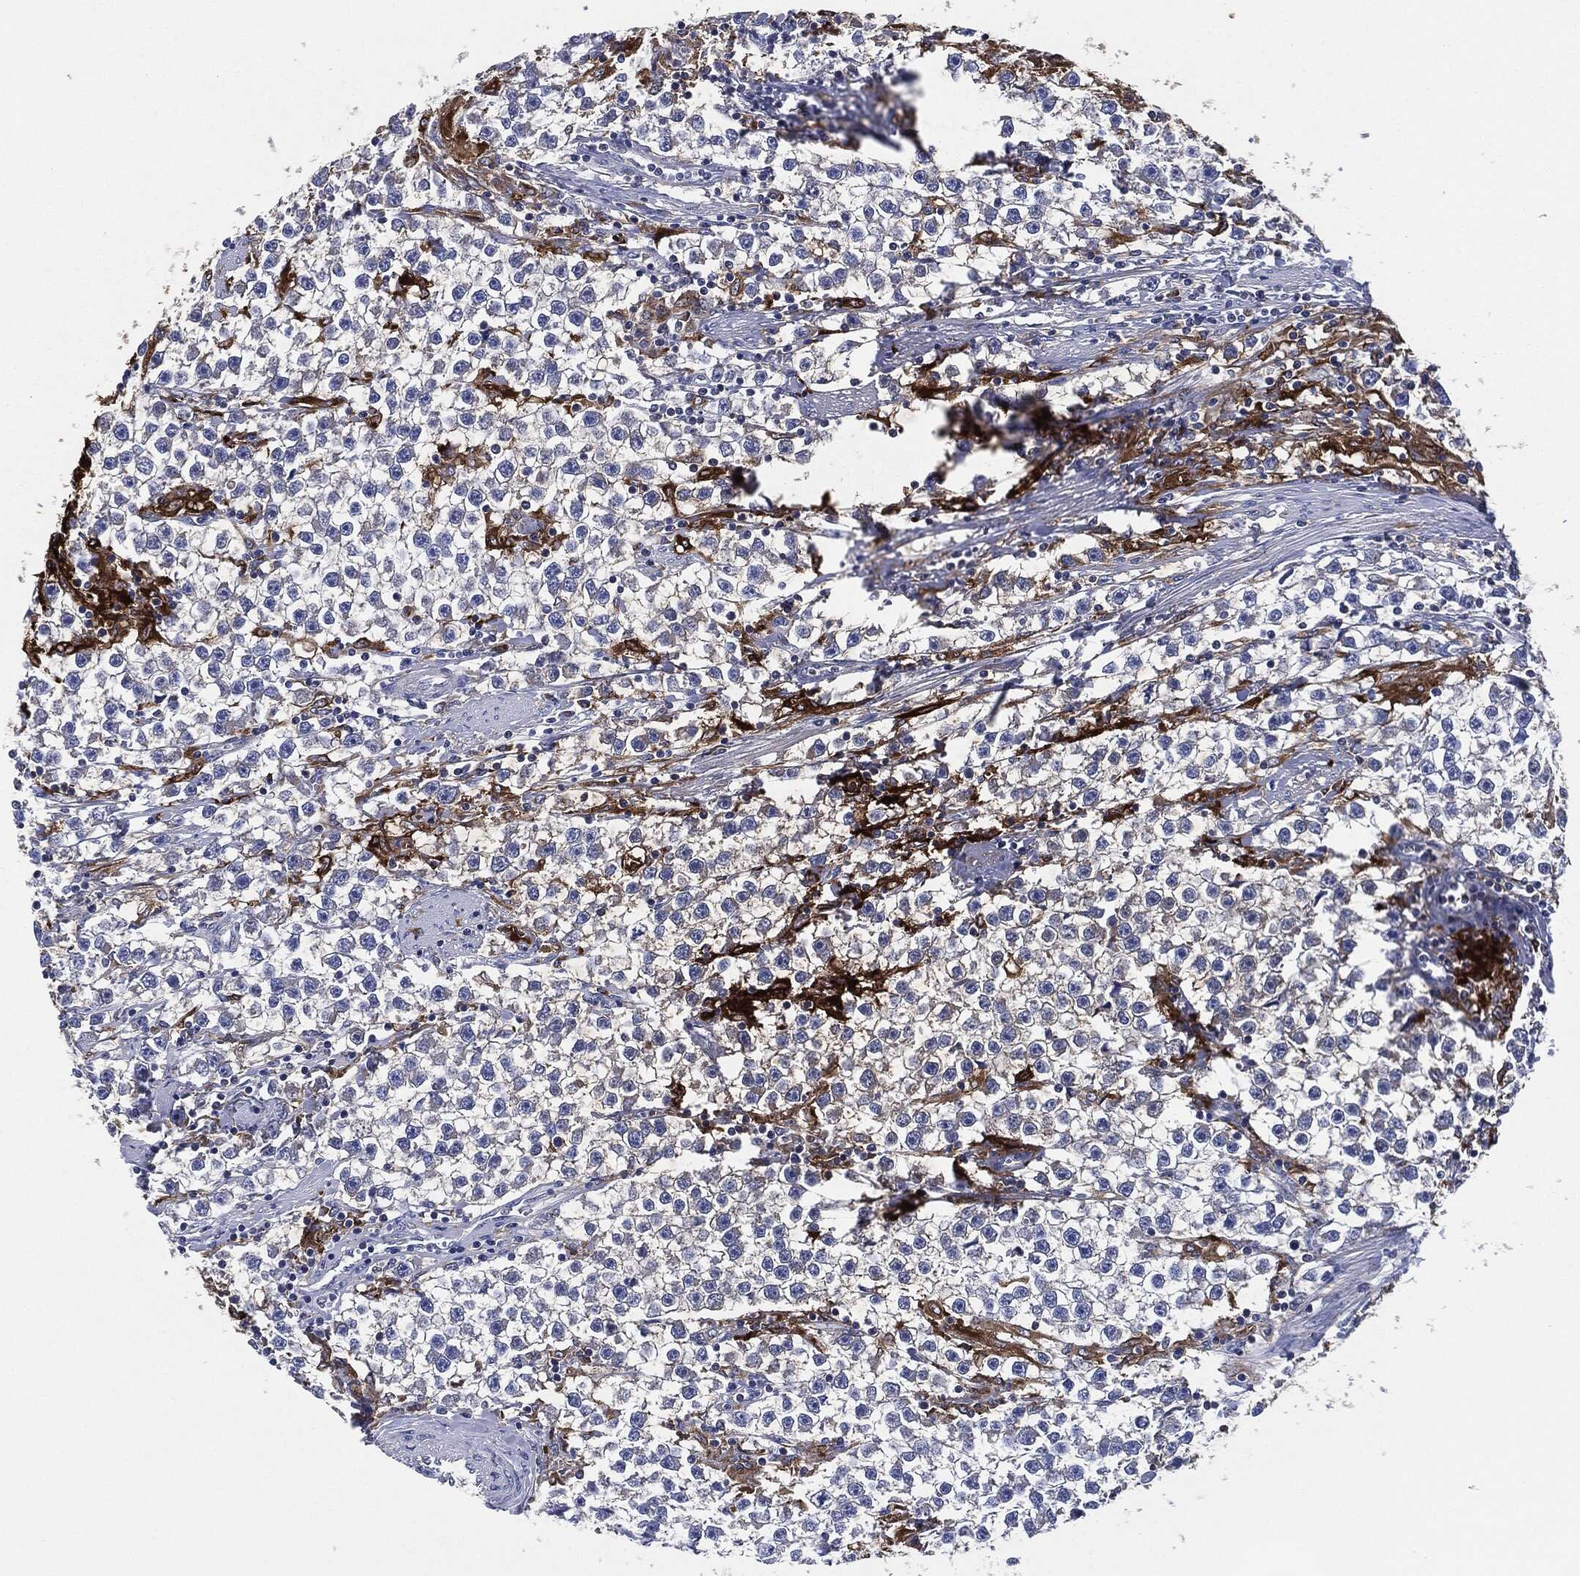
{"staining": {"intensity": "negative", "quantity": "none", "location": "none"}, "tissue": "testis cancer", "cell_type": "Tumor cells", "image_type": "cancer", "snomed": [{"axis": "morphology", "description": "Seminoma, NOS"}, {"axis": "topography", "description": "Testis"}], "caption": "DAB (3,3'-diaminobenzidine) immunohistochemical staining of human seminoma (testis) reveals no significant staining in tumor cells.", "gene": "TMEM11", "patient": {"sex": "male", "age": 59}}